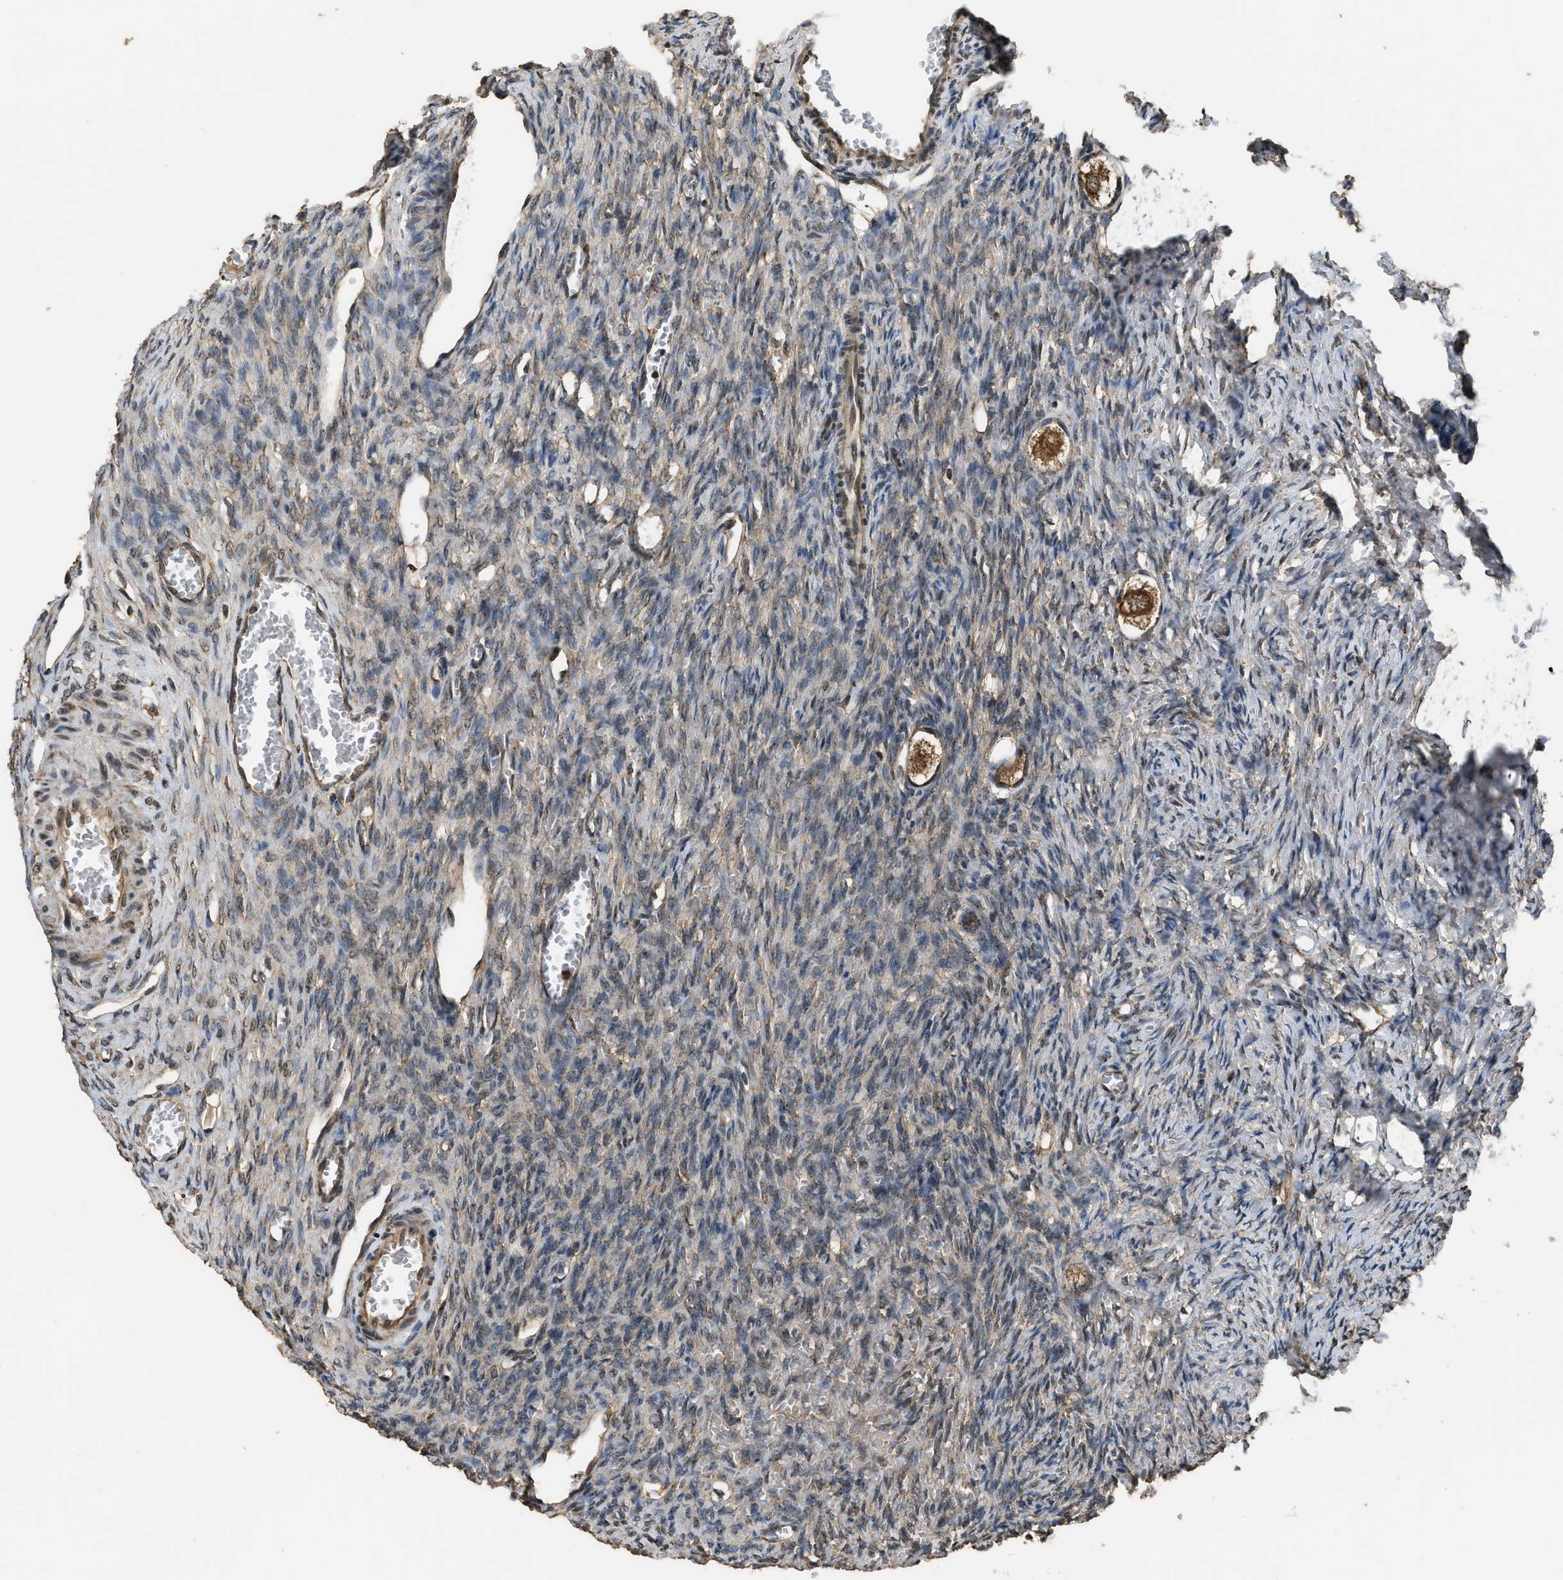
{"staining": {"intensity": "moderate", "quantity": ">75%", "location": "cytoplasmic/membranous"}, "tissue": "ovary", "cell_type": "Follicle cells", "image_type": "normal", "snomed": [{"axis": "morphology", "description": "Normal tissue, NOS"}, {"axis": "topography", "description": "Ovary"}], "caption": "Immunohistochemical staining of unremarkable ovary exhibits >75% levels of moderate cytoplasmic/membranous protein positivity in approximately >75% of follicle cells.", "gene": "DENND6B", "patient": {"sex": "female", "age": 27}}